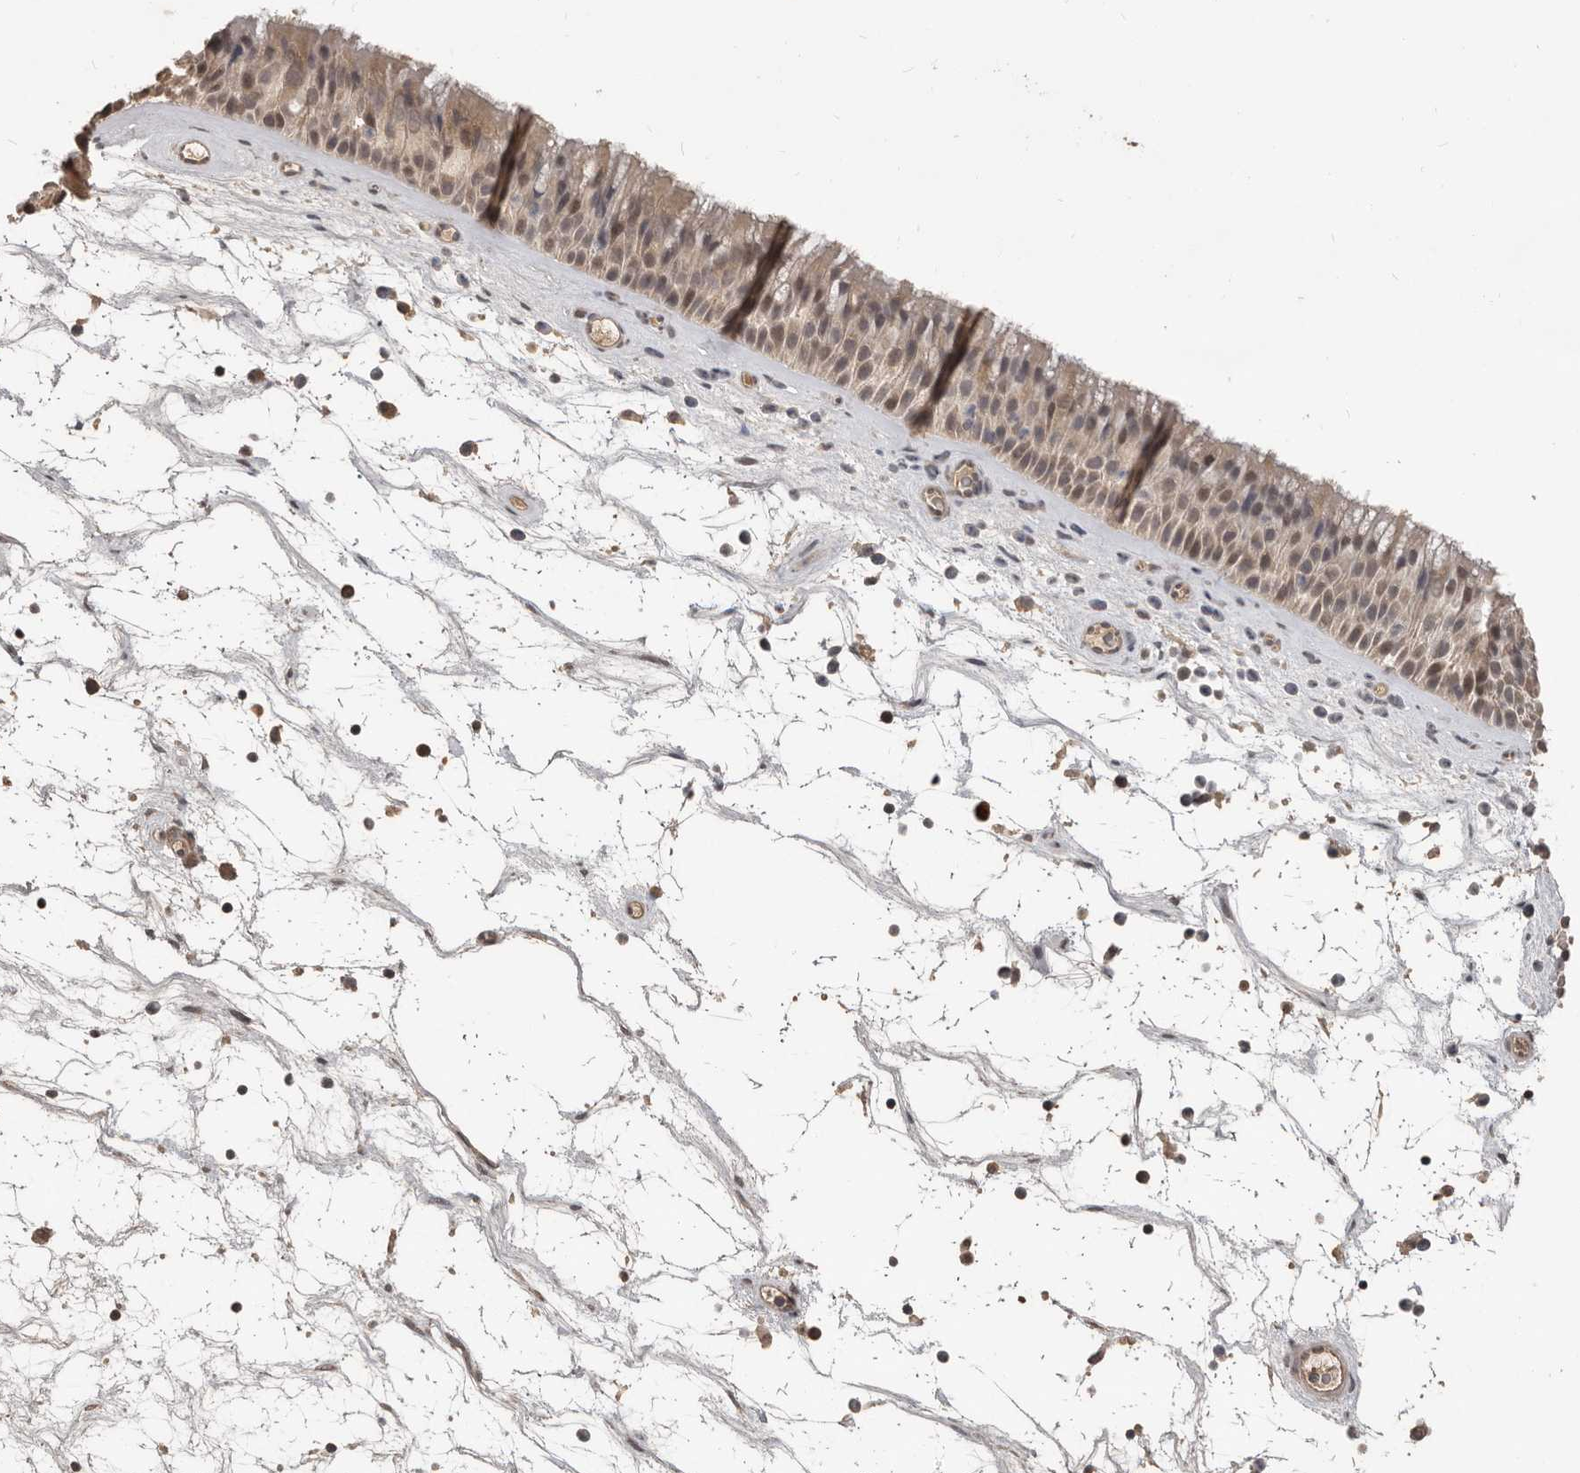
{"staining": {"intensity": "weak", "quantity": ">75%", "location": "cytoplasmic/membranous"}, "tissue": "nasopharynx", "cell_type": "Respiratory epithelial cells", "image_type": "normal", "snomed": [{"axis": "morphology", "description": "Normal tissue, NOS"}, {"axis": "topography", "description": "Nasopharynx"}], "caption": "Immunohistochemistry (IHC) staining of benign nasopharynx, which exhibits low levels of weak cytoplasmic/membranous expression in about >75% of respiratory epithelial cells indicating weak cytoplasmic/membranous protein positivity. The staining was performed using DAB (3,3'-diaminobenzidine) (brown) for protein detection and nuclei were counterstained in hematoxylin (blue).", "gene": "ZFP14", "patient": {"sex": "male", "age": 64}}